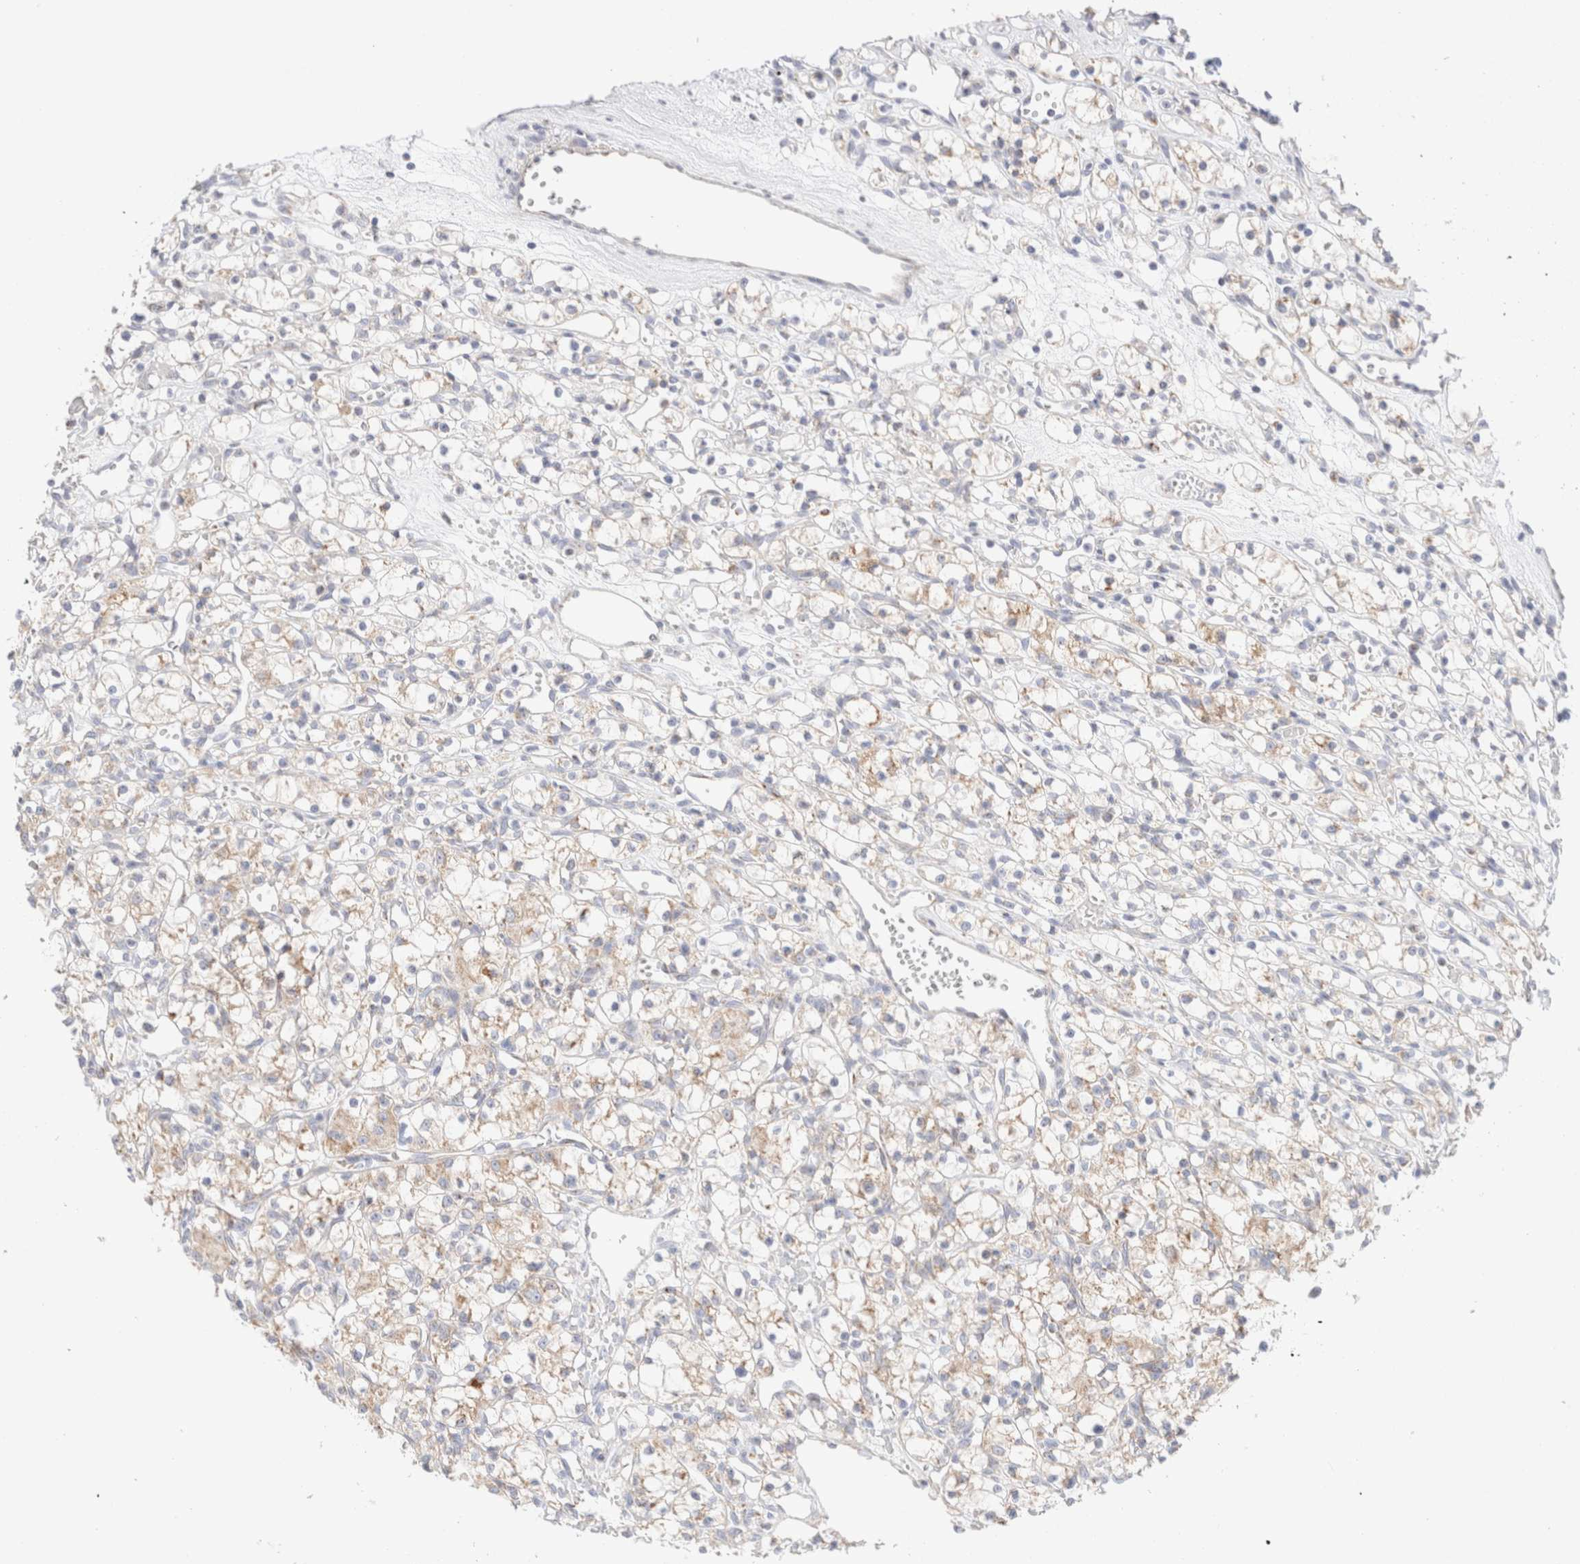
{"staining": {"intensity": "weak", "quantity": "<25%", "location": "cytoplasmic/membranous"}, "tissue": "renal cancer", "cell_type": "Tumor cells", "image_type": "cancer", "snomed": [{"axis": "morphology", "description": "Adenocarcinoma, NOS"}, {"axis": "topography", "description": "Kidney"}], "caption": "DAB (3,3'-diaminobenzidine) immunohistochemical staining of renal cancer displays no significant expression in tumor cells.", "gene": "ATP6V1C1", "patient": {"sex": "female", "age": 59}}